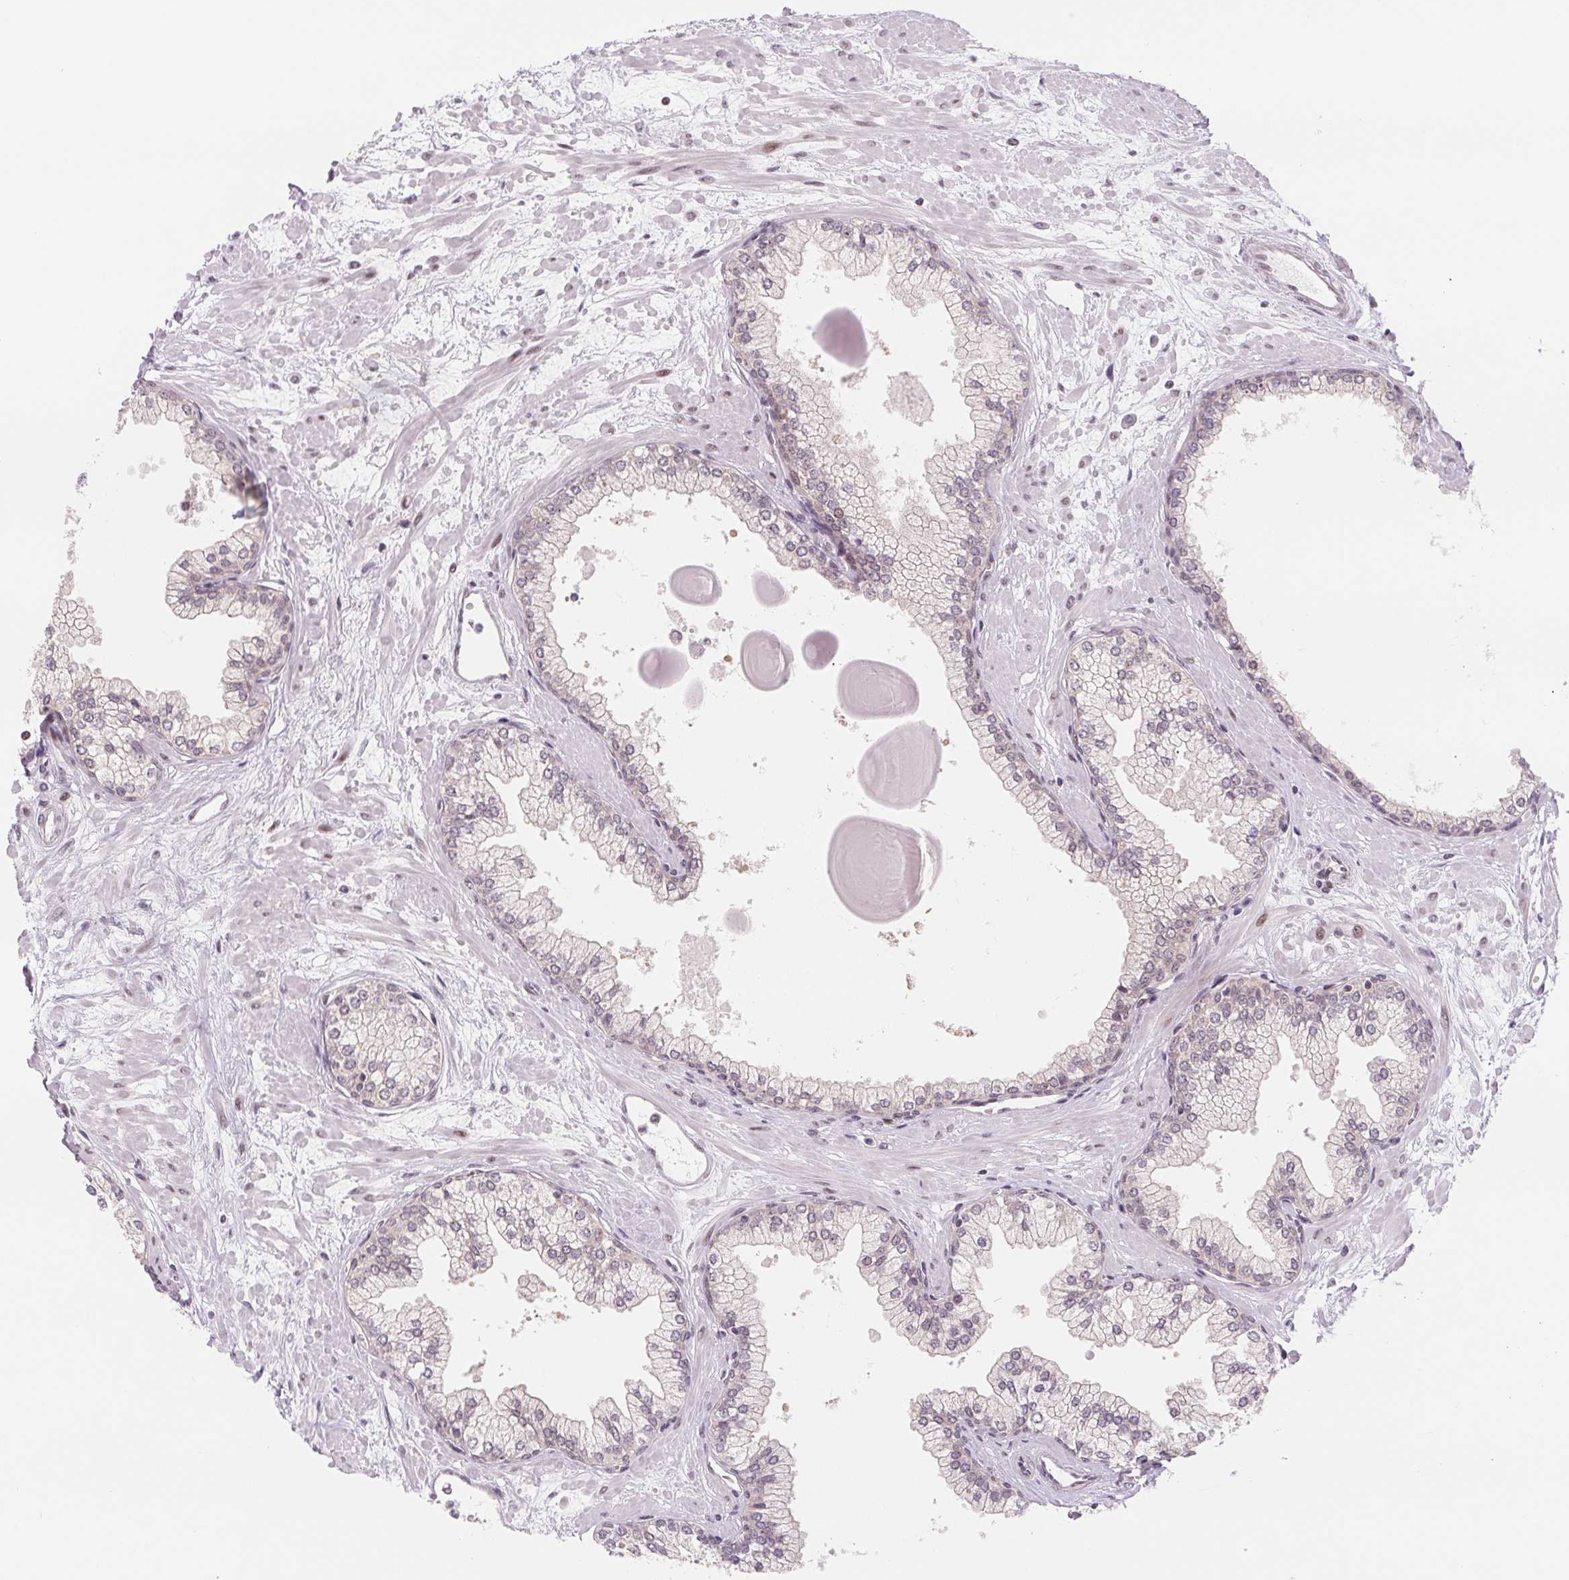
{"staining": {"intensity": "weak", "quantity": "25%-75%", "location": "cytoplasmic/membranous,nuclear"}, "tissue": "prostate", "cell_type": "Glandular cells", "image_type": "normal", "snomed": [{"axis": "morphology", "description": "Normal tissue, NOS"}, {"axis": "topography", "description": "Prostate"}, {"axis": "topography", "description": "Peripheral nerve tissue"}], "caption": "Protein expression by immunohistochemistry exhibits weak cytoplasmic/membranous,nuclear expression in about 25%-75% of glandular cells in normal prostate.", "gene": "DNAJB6", "patient": {"sex": "male", "age": 61}}